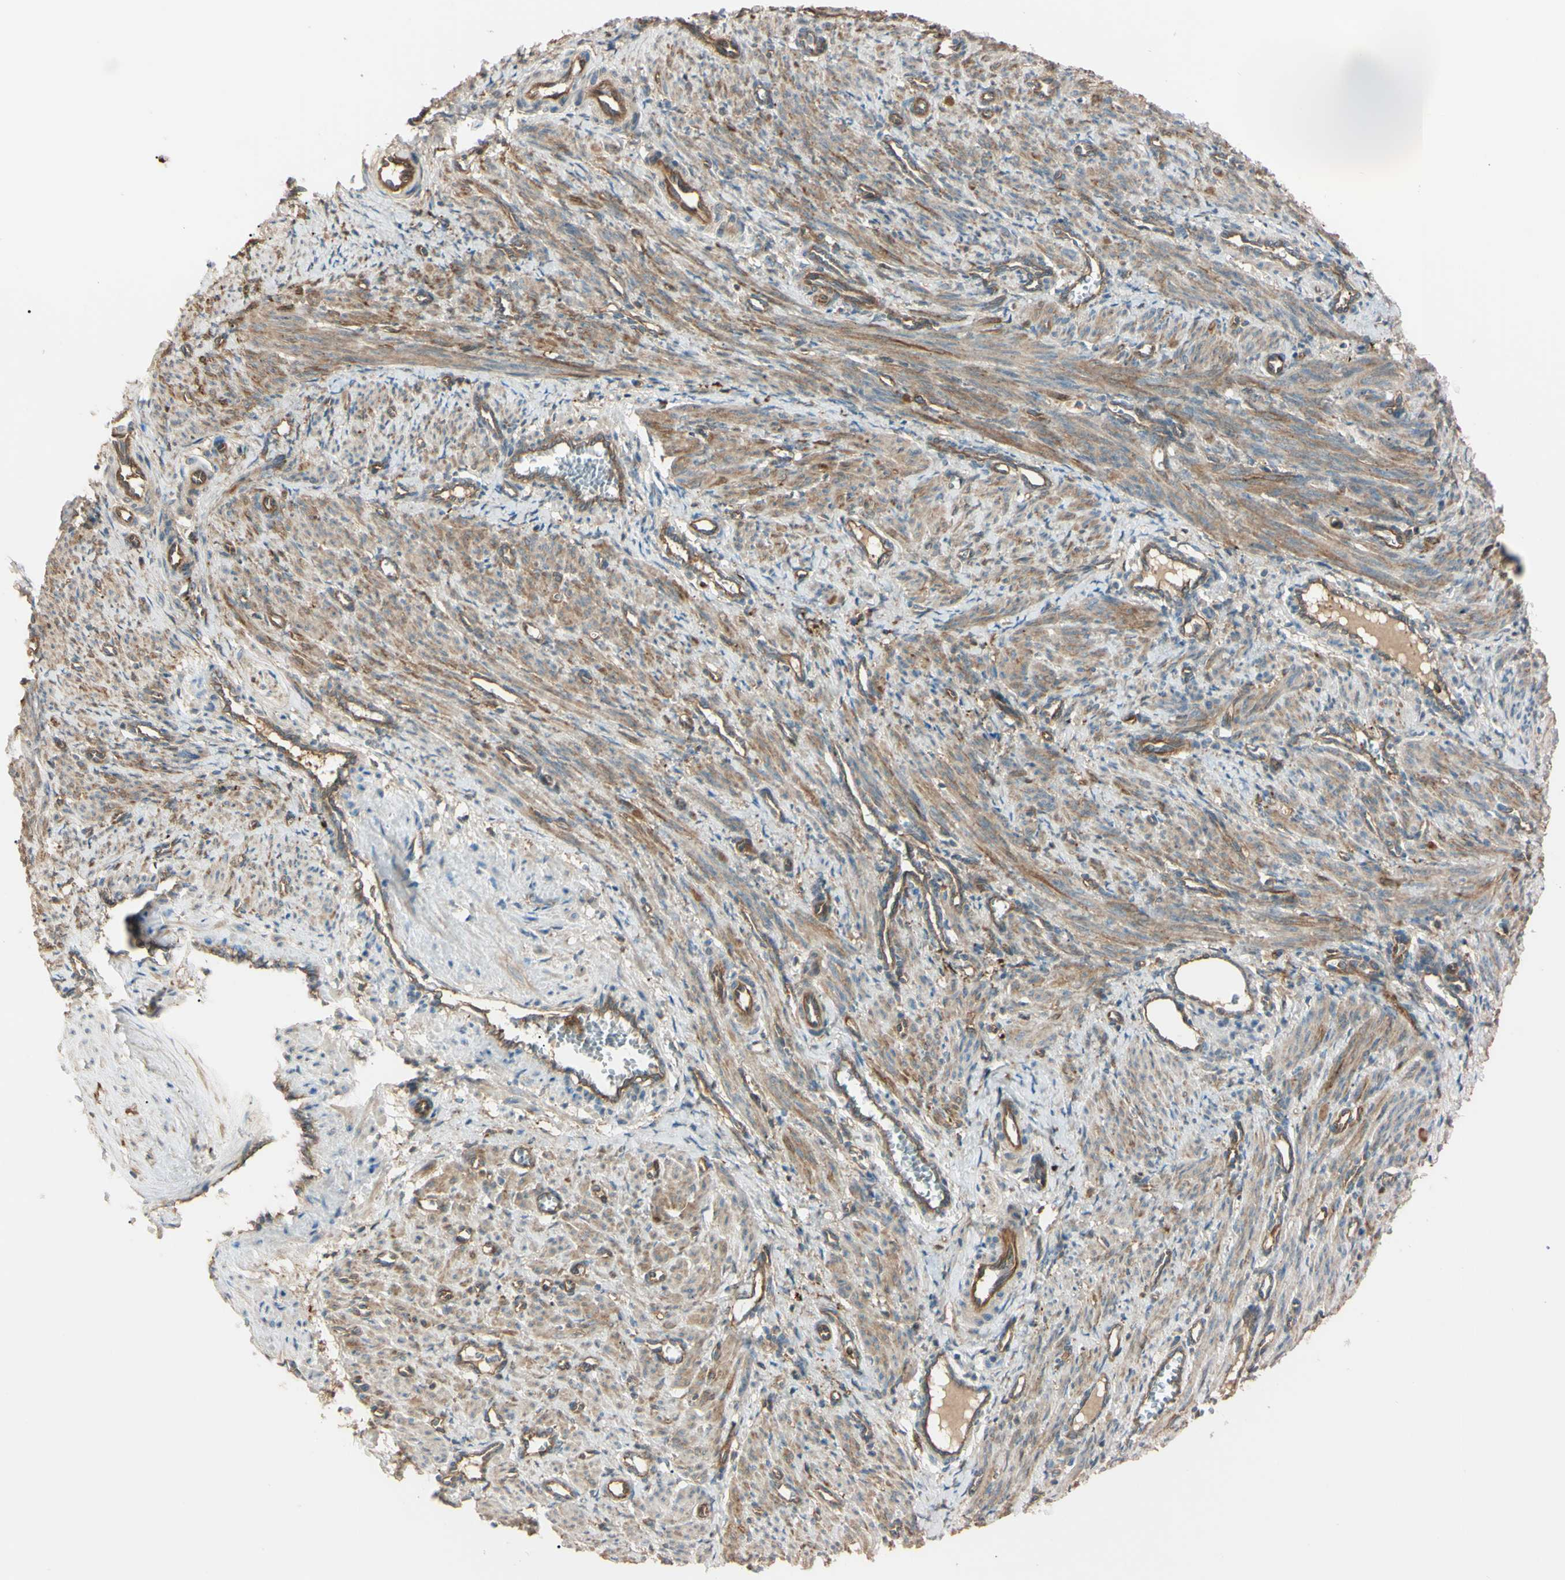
{"staining": {"intensity": "moderate", "quantity": ">75%", "location": "cytoplasmic/membranous"}, "tissue": "smooth muscle", "cell_type": "Smooth muscle cells", "image_type": "normal", "snomed": [{"axis": "morphology", "description": "Normal tissue, NOS"}, {"axis": "topography", "description": "Endometrium"}], "caption": "High-power microscopy captured an immunohistochemistry (IHC) image of normal smooth muscle, revealing moderate cytoplasmic/membranous positivity in about >75% of smooth muscle cells.", "gene": "PTPN12", "patient": {"sex": "female", "age": 33}}